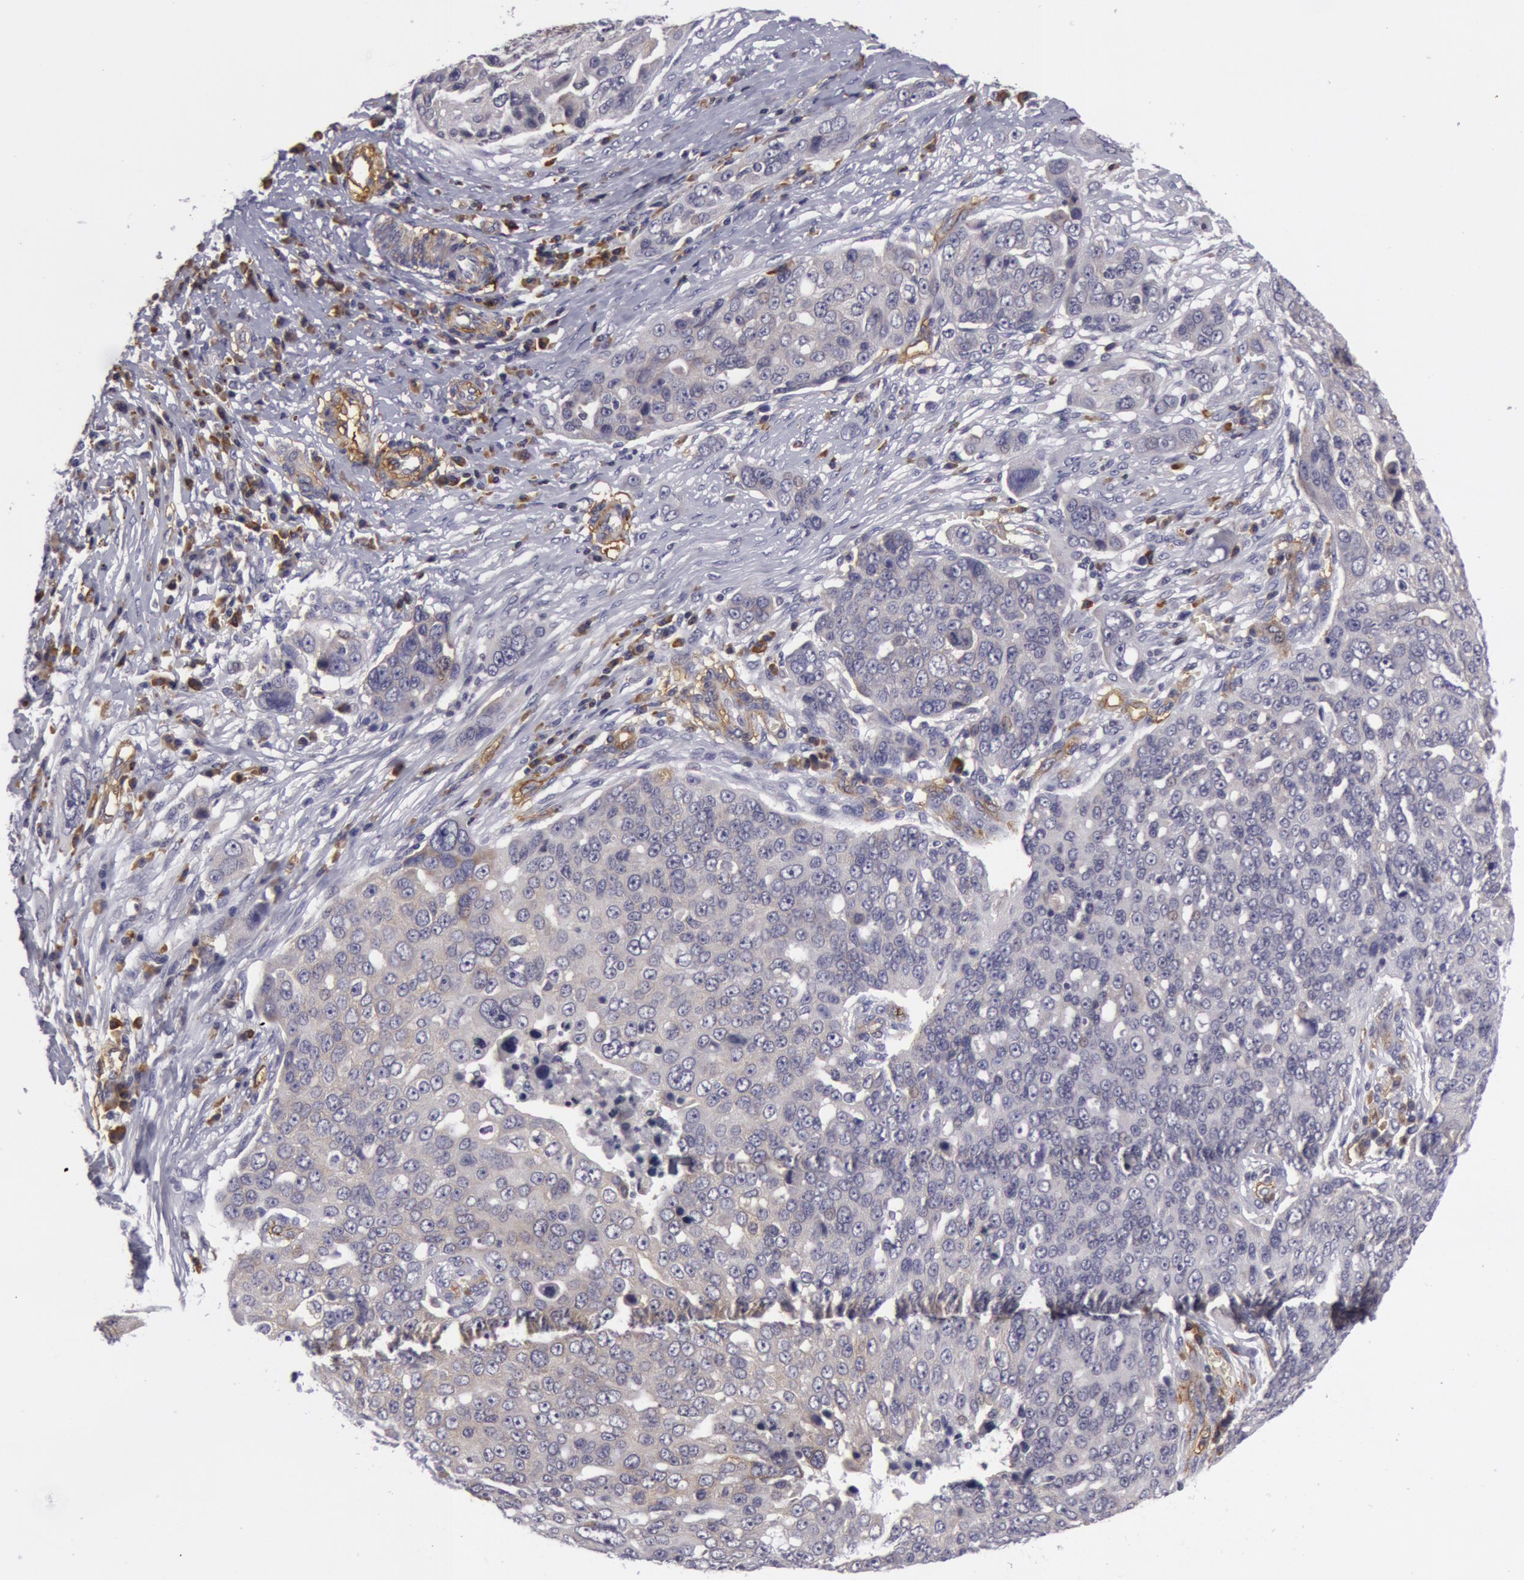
{"staining": {"intensity": "weak", "quantity": "25%-75%", "location": "cytoplasmic/membranous"}, "tissue": "ovarian cancer", "cell_type": "Tumor cells", "image_type": "cancer", "snomed": [{"axis": "morphology", "description": "Carcinoma, endometroid"}, {"axis": "topography", "description": "Ovary"}], "caption": "Protein staining of ovarian endometroid carcinoma tissue exhibits weak cytoplasmic/membranous positivity in approximately 25%-75% of tumor cells.", "gene": "IL23A", "patient": {"sex": "female", "age": 75}}